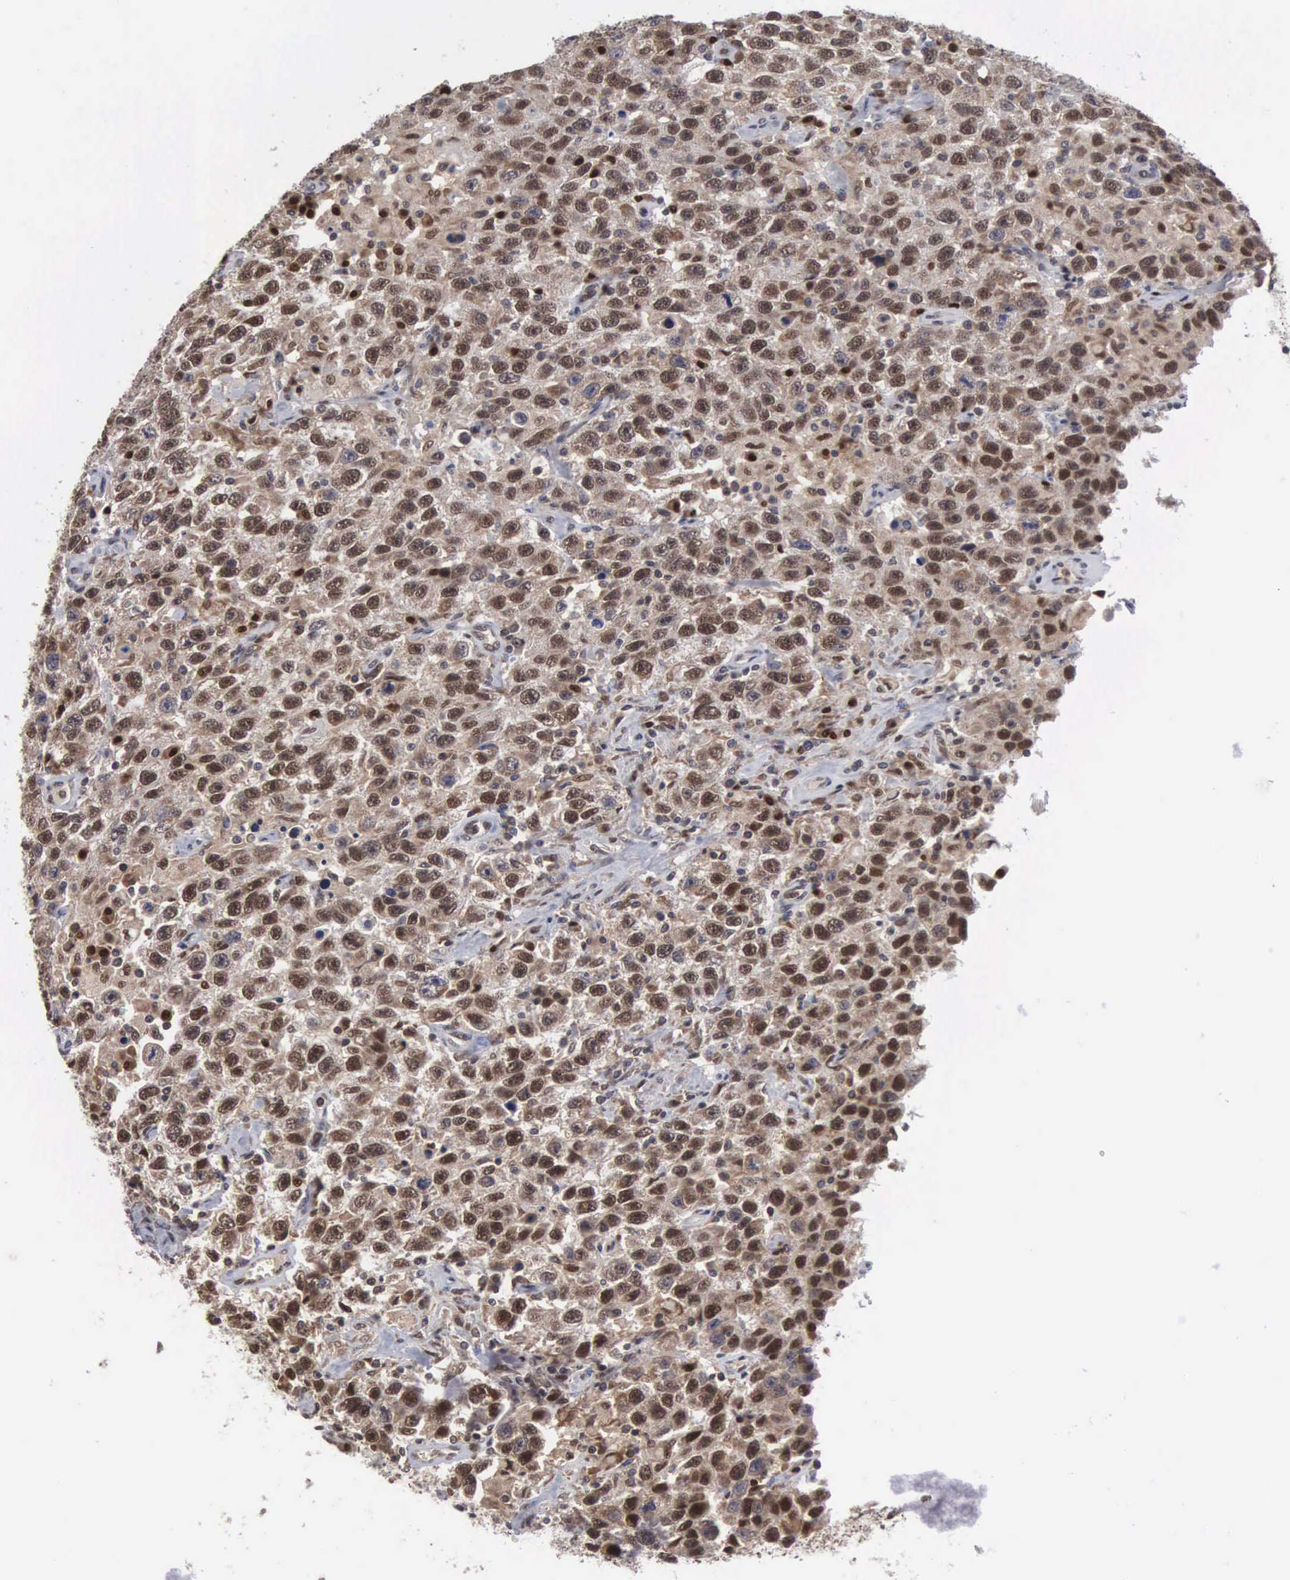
{"staining": {"intensity": "moderate", "quantity": ">75%", "location": "nuclear"}, "tissue": "testis cancer", "cell_type": "Tumor cells", "image_type": "cancer", "snomed": [{"axis": "morphology", "description": "Seminoma, NOS"}, {"axis": "topography", "description": "Testis"}], "caption": "Brown immunohistochemical staining in seminoma (testis) reveals moderate nuclear expression in approximately >75% of tumor cells.", "gene": "TRMT5", "patient": {"sex": "male", "age": 41}}